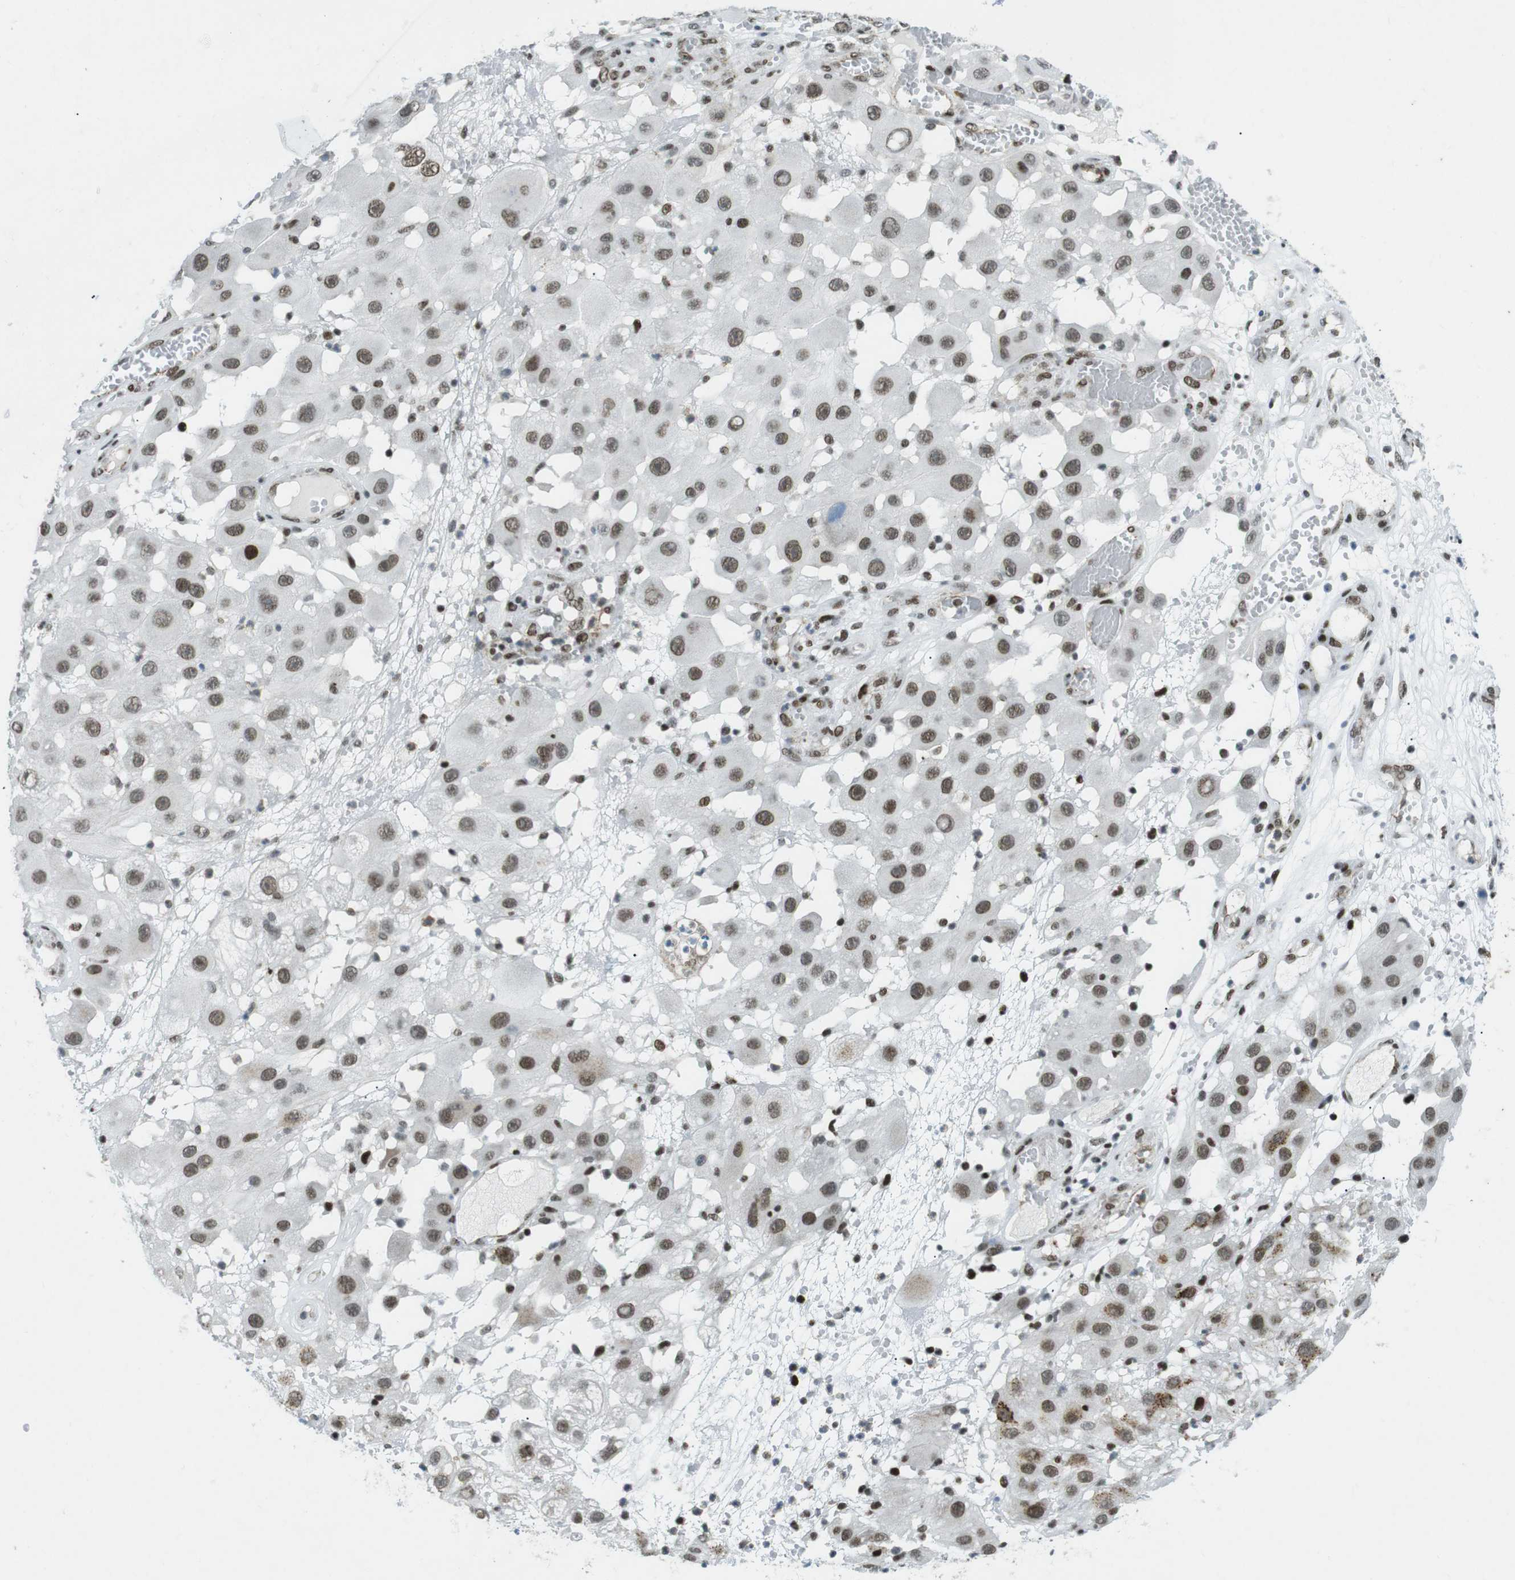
{"staining": {"intensity": "moderate", "quantity": ">75%", "location": "nuclear"}, "tissue": "melanoma", "cell_type": "Tumor cells", "image_type": "cancer", "snomed": [{"axis": "morphology", "description": "Malignant melanoma, NOS"}, {"axis": "topography", "description": "Skin"}], "caption": "This is a micrograph of IHC staining of malignant melanoma, which shows moderate staining in the nuclear of tumor cells.", "gene": "ARID1A", "patient": {"sex": "female", "age": 81}}